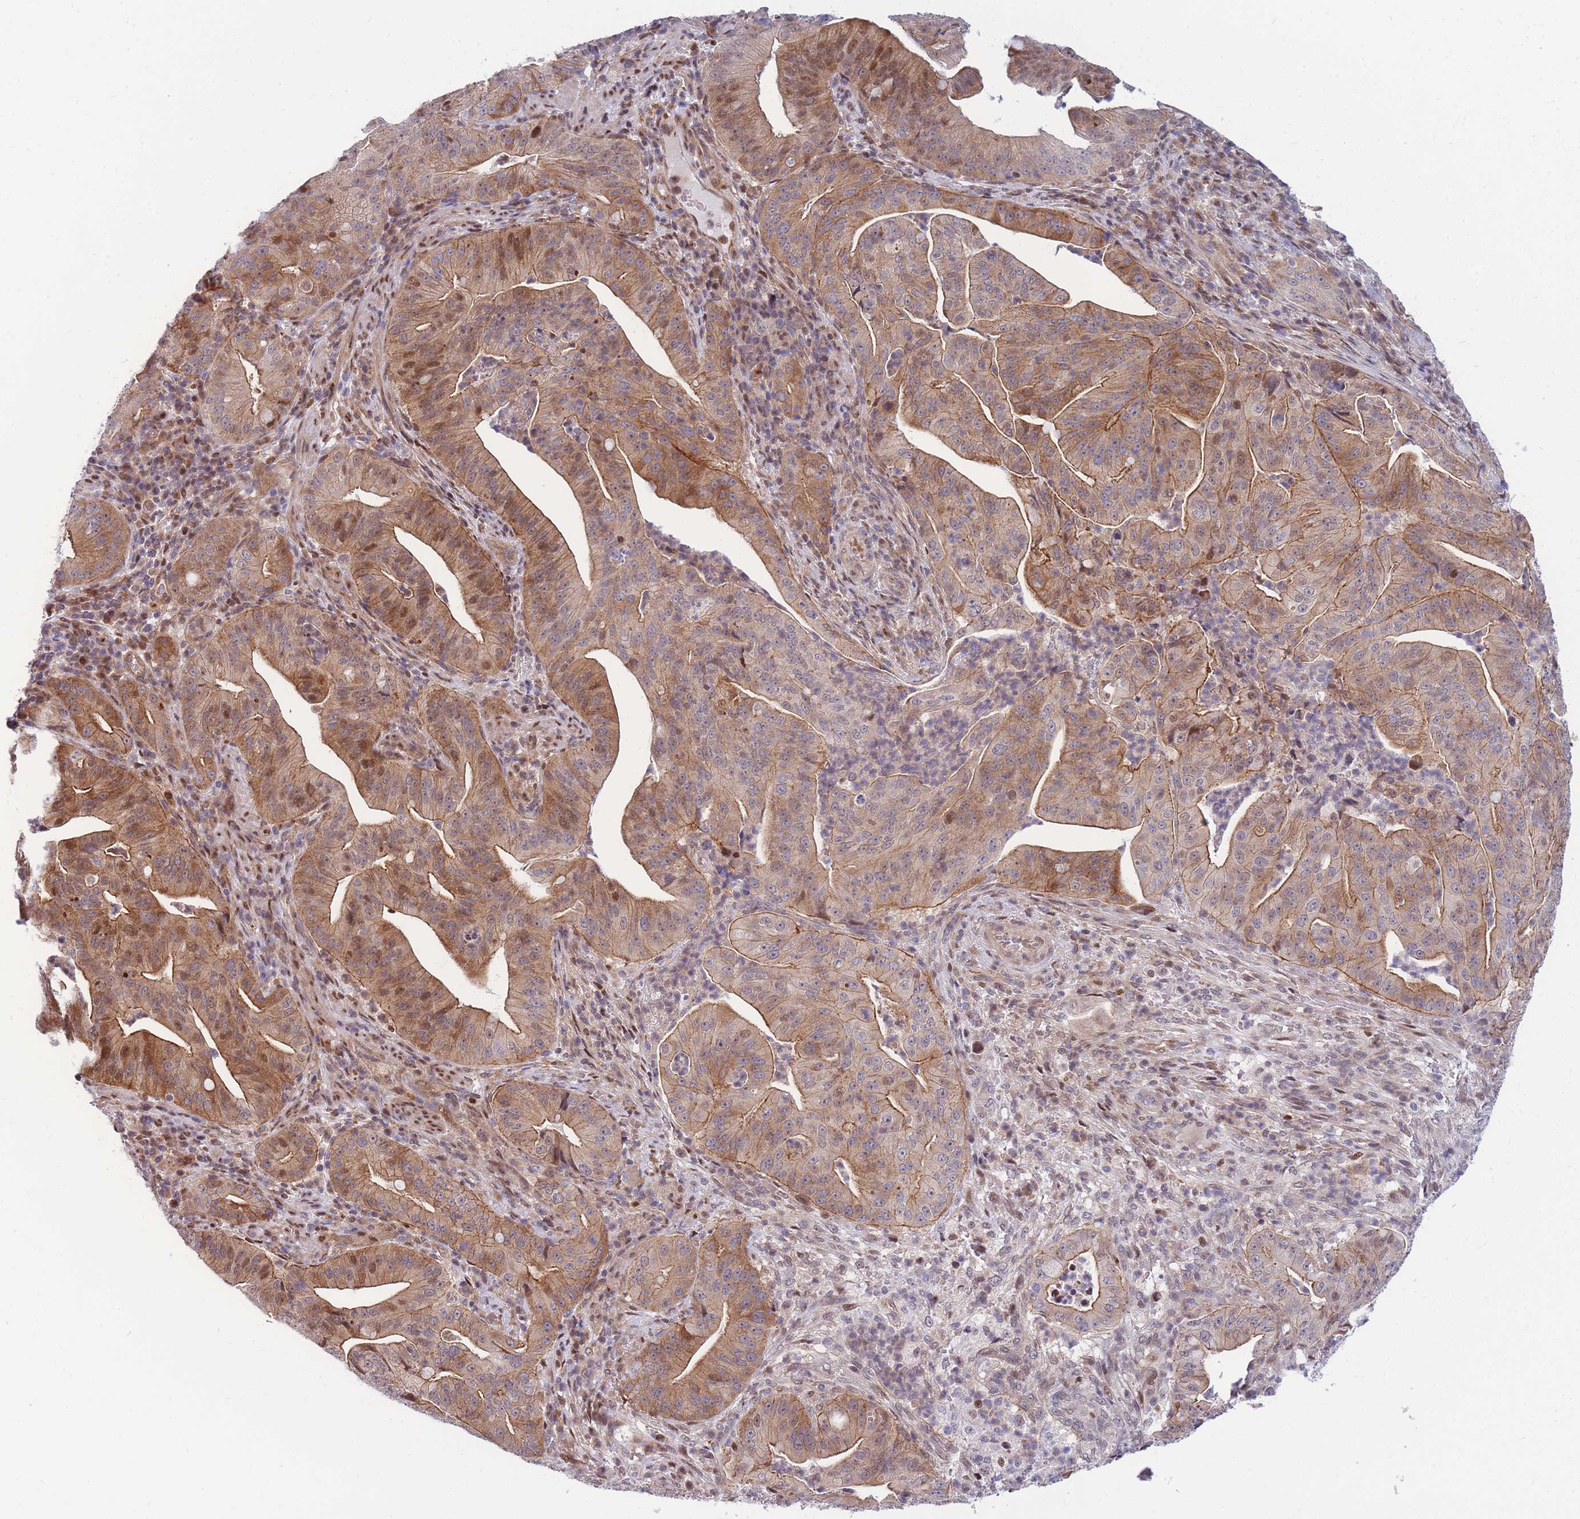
{"staining": {"intensity": "moderate", "quantity": ">75%", "location": "cytoplasmic/membranous,nuclear"}, "tissue": "pancreatic cancer", "cell_type": "Tumor cells", "image_type": "cancer", "snomed": [{"axis": "morphology", "description": "Adenocarcinoma, NOS"}, {"axis": "topography", "description": "Pancreas"}], "caption": "Immunohistochemistry (IHC) staining of pancreatic adenocarcinoma, which reveals medium levels of moderate cytoplasmic/membranous and nuclear expression in approximately >75% of tumor cells indicating moderate cytoplasmic/membranous and nuclear protein expression. The staining was performed using DAB (3,3'-diaminobenzidine) (brown) for protein detection and nuclei were counterstained in hematoxylin (blue).", "gene": "CRACD", "patient": {"sex": "male", "age": 71}}